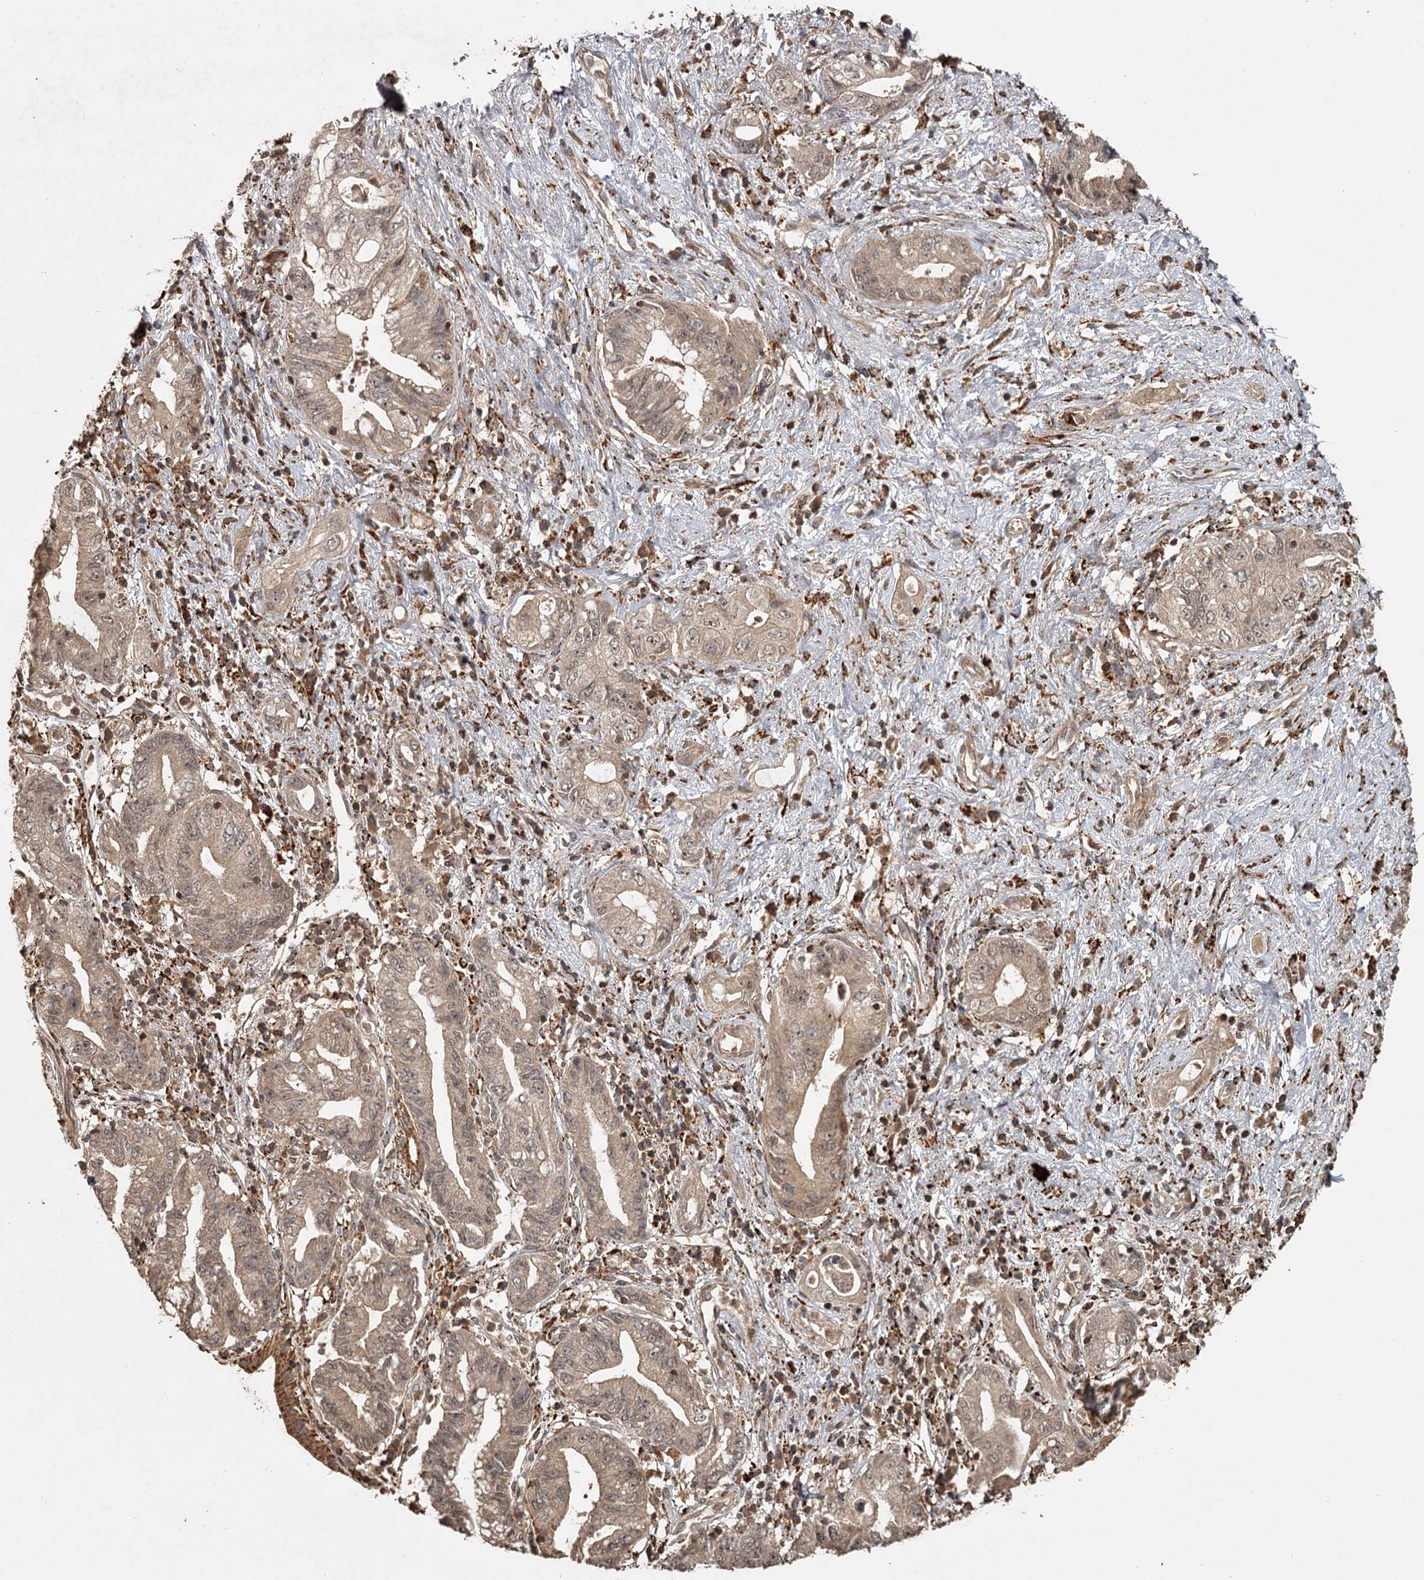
{"staining": {"intensity": "moderate", "quantity": ">75%", "location": "cytoplasmic/membranous"}, "tissue": "pancreatic cancer", "cell_type": "Tumor cells", "image_type": "cancer", "snomed": [{"axis": "morphology", "description": "Adenocarcinoma, NOS"}, {"axis": "topography", "description": "Pancreas"}], "caption": "IHC of human pancreatic cancer demonstrates medium levels of moderate cytoplasmic/membranous expression in approximately >75% of tumor cells.", "gene": "FAXC", "patient": {"sex": "female", "age": 73}}